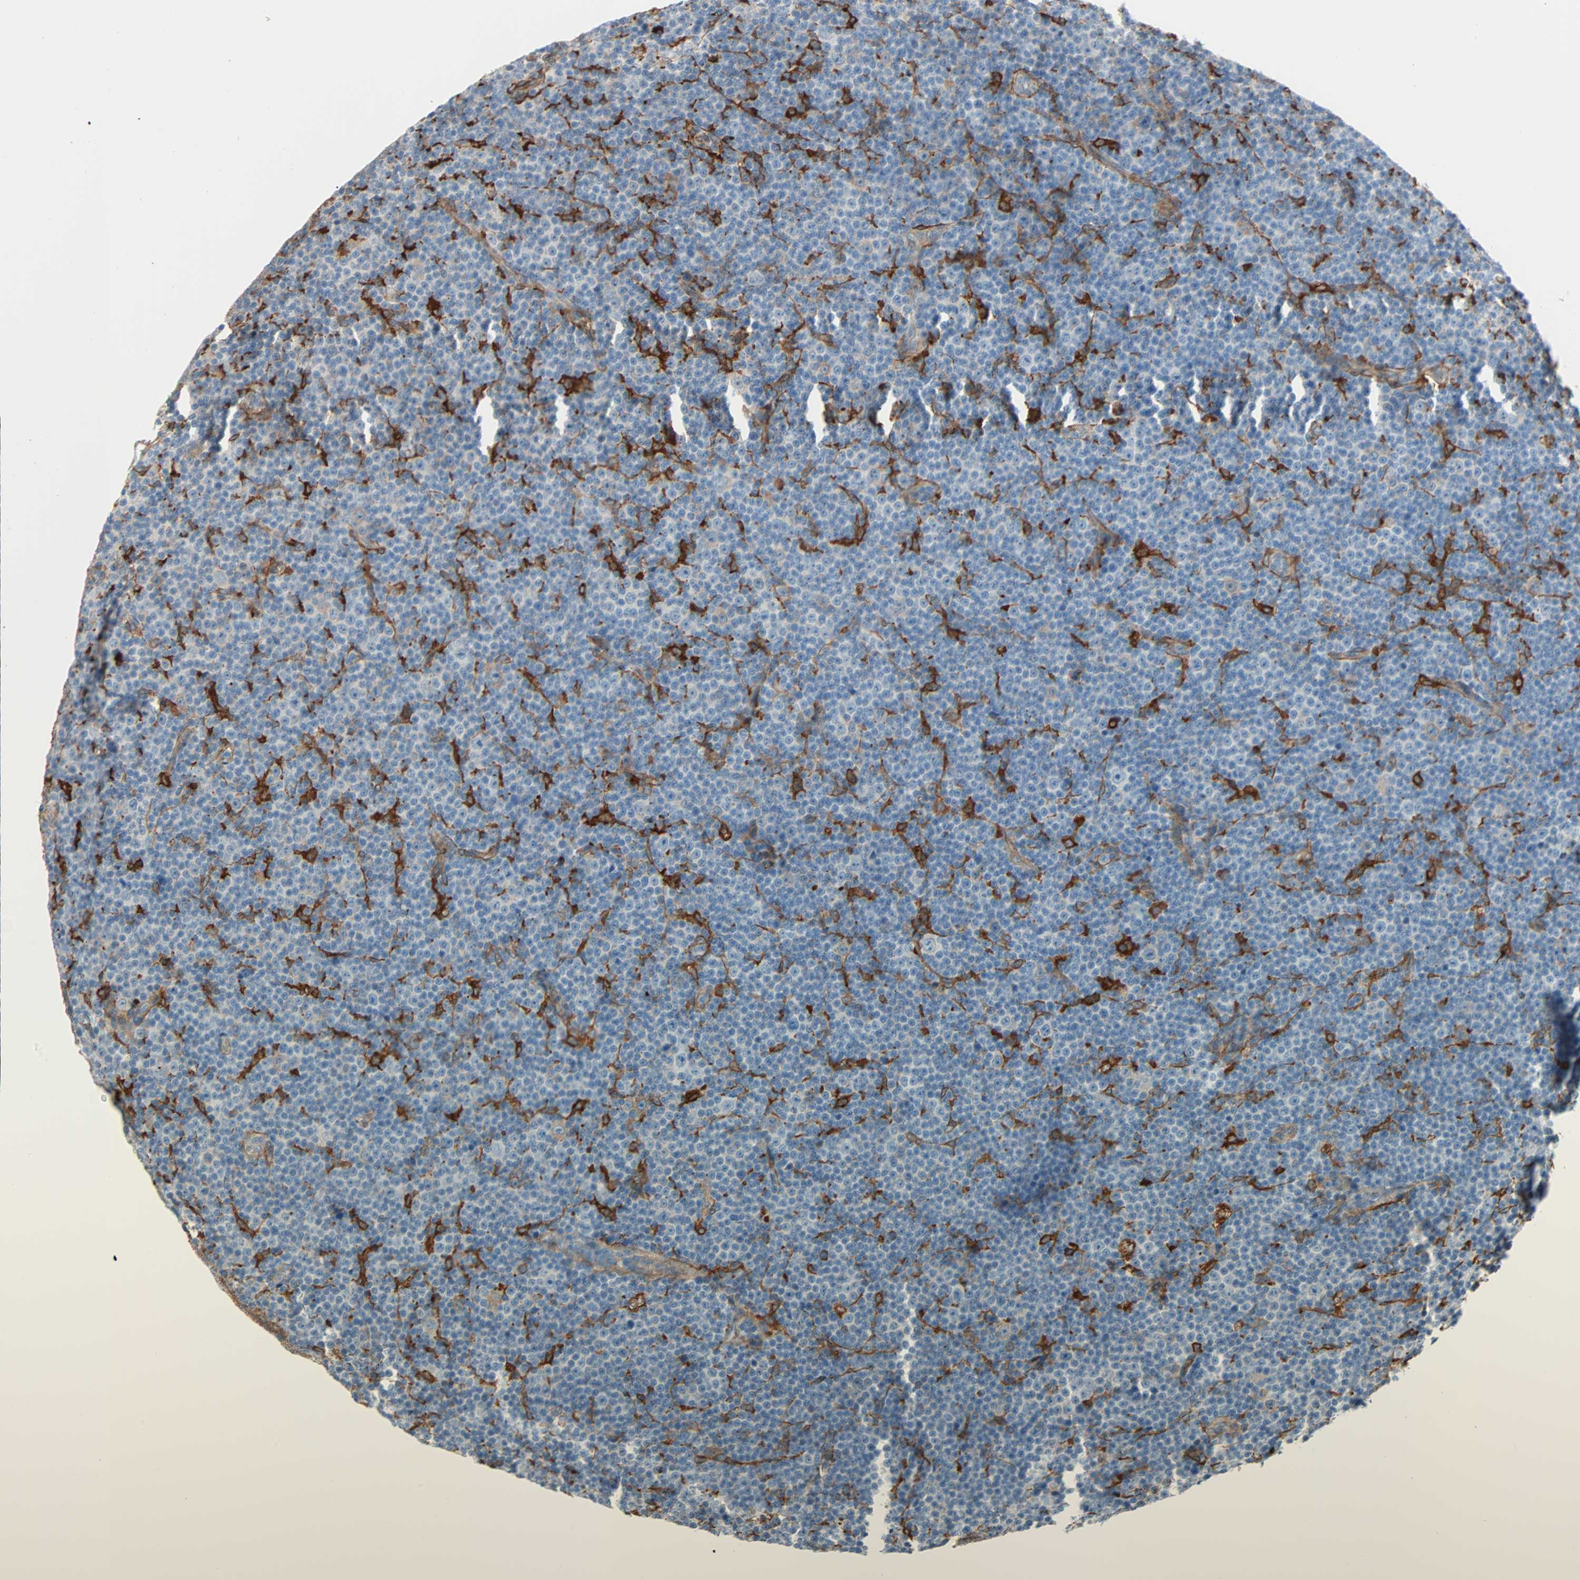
{"staining": {"intensity": "negative", "quantity": "none", "location": "none"}, "tissue": "lymphoma", "cell_type": "Tumor cells", "image_type": "cancer", "snomed": [{"axis": "morphology", "description": "Malignant lymphoma, non-Hodgkin's type, Low grade"}, {"axis": "topography", "description": "Lymph node"}], "caption": "Protein analysis of malignant lymphoma, non-Hodgkin's type (low-grade) shows no significant positivity in tumor cells.", "gene": "EPB41L2", "patient": {"sex": "female", "age": 67}}